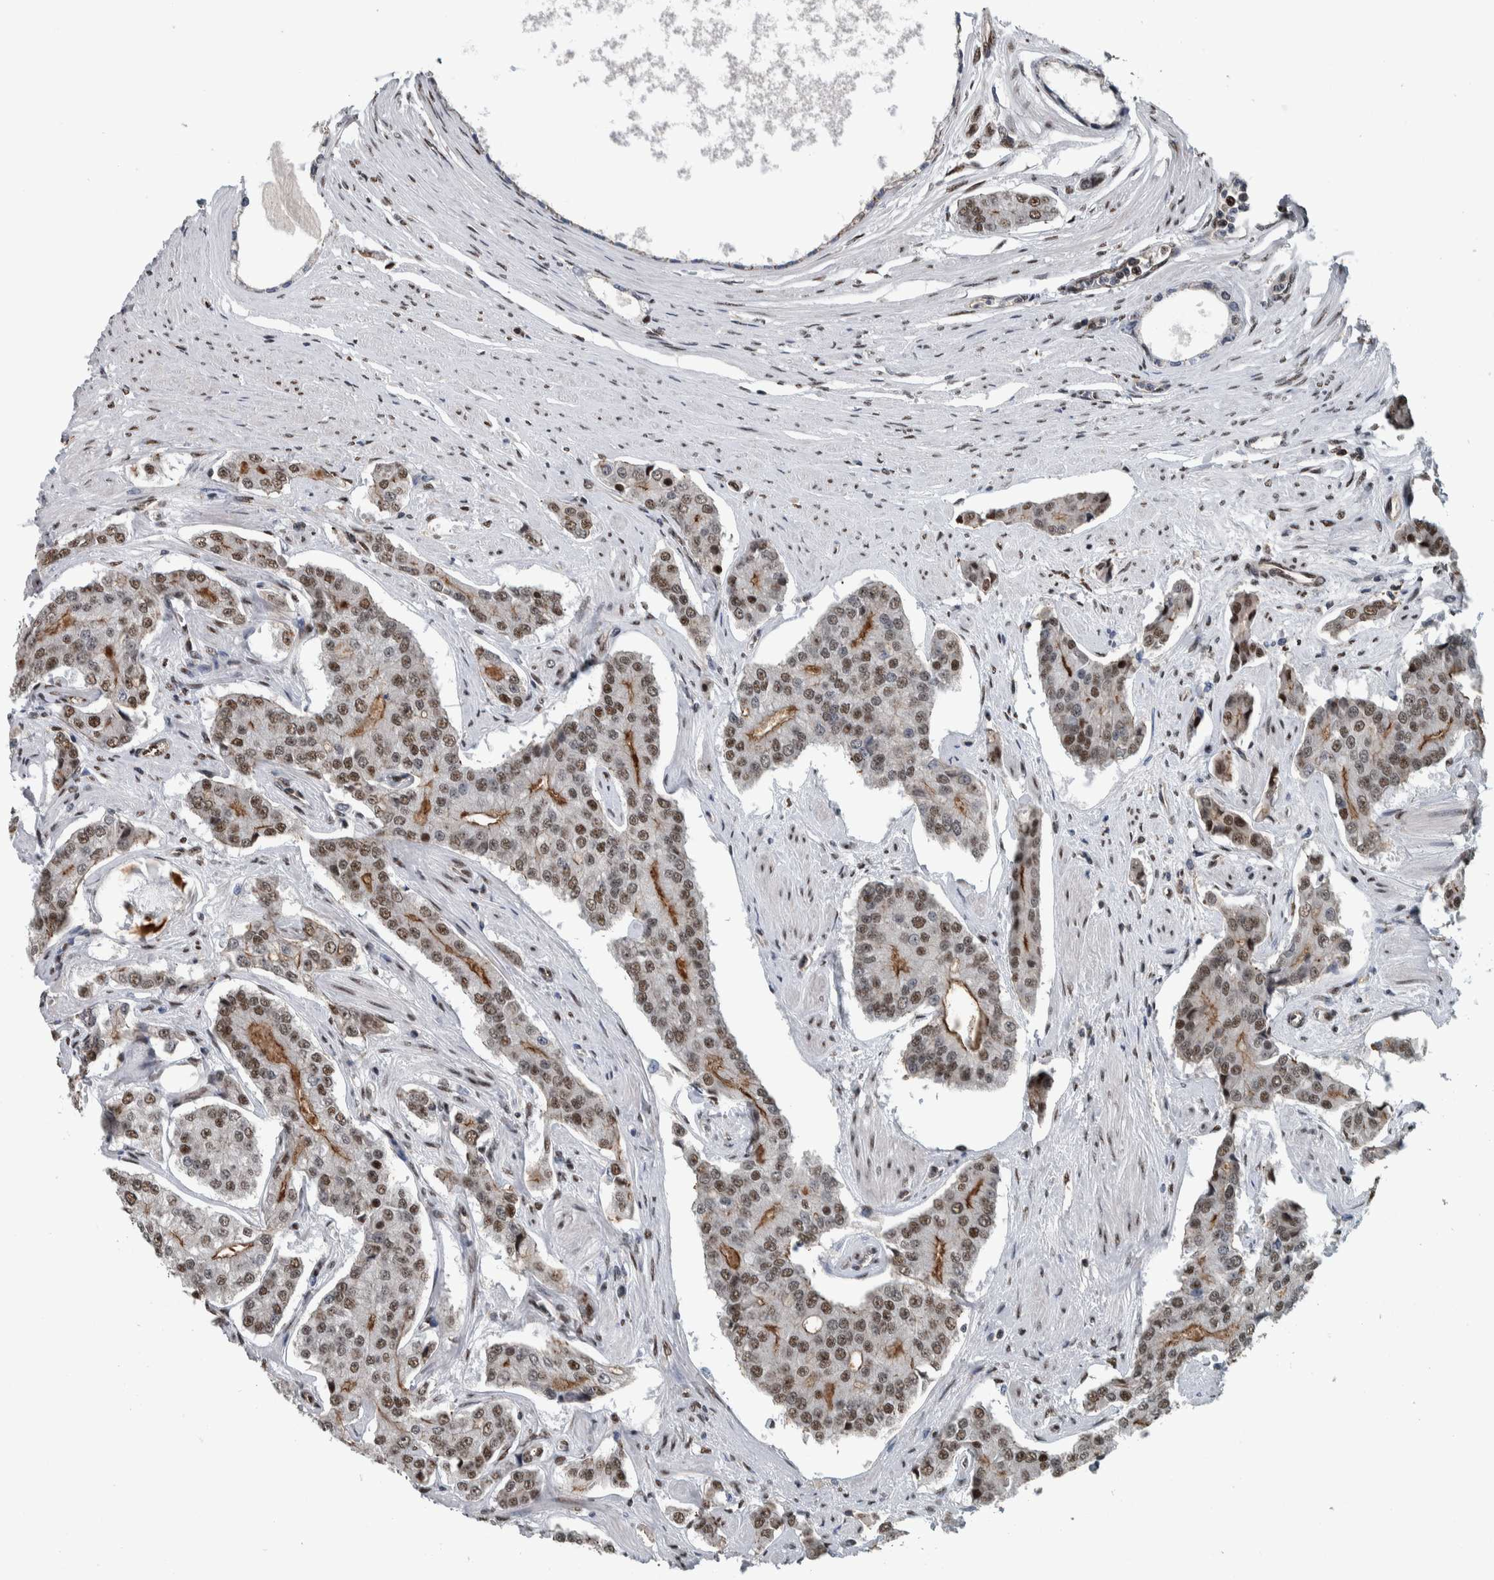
{"staining": {"intensity": "strong", "quantity": ">75%", "location": "nuclear"}, "tissue": "prostate cancer", "cell_type": "Tumor cells", "image_type": "cancer", "snomed": [{"axis": "morphology", "description": "Adenocarcinoma, High grade"}, {"axis": "topography", "description": "Prostate"}], "caption": "This micrograph reveals prostate high-grade adenocarcinoma stained with IHC to label a protein in brown. The nuclear of tumor cells show strong positivity for the protein. Nuclei are counter-stained blue.", "gene": "FAM135B", "patient": {"sex": "male", "age": 71}}